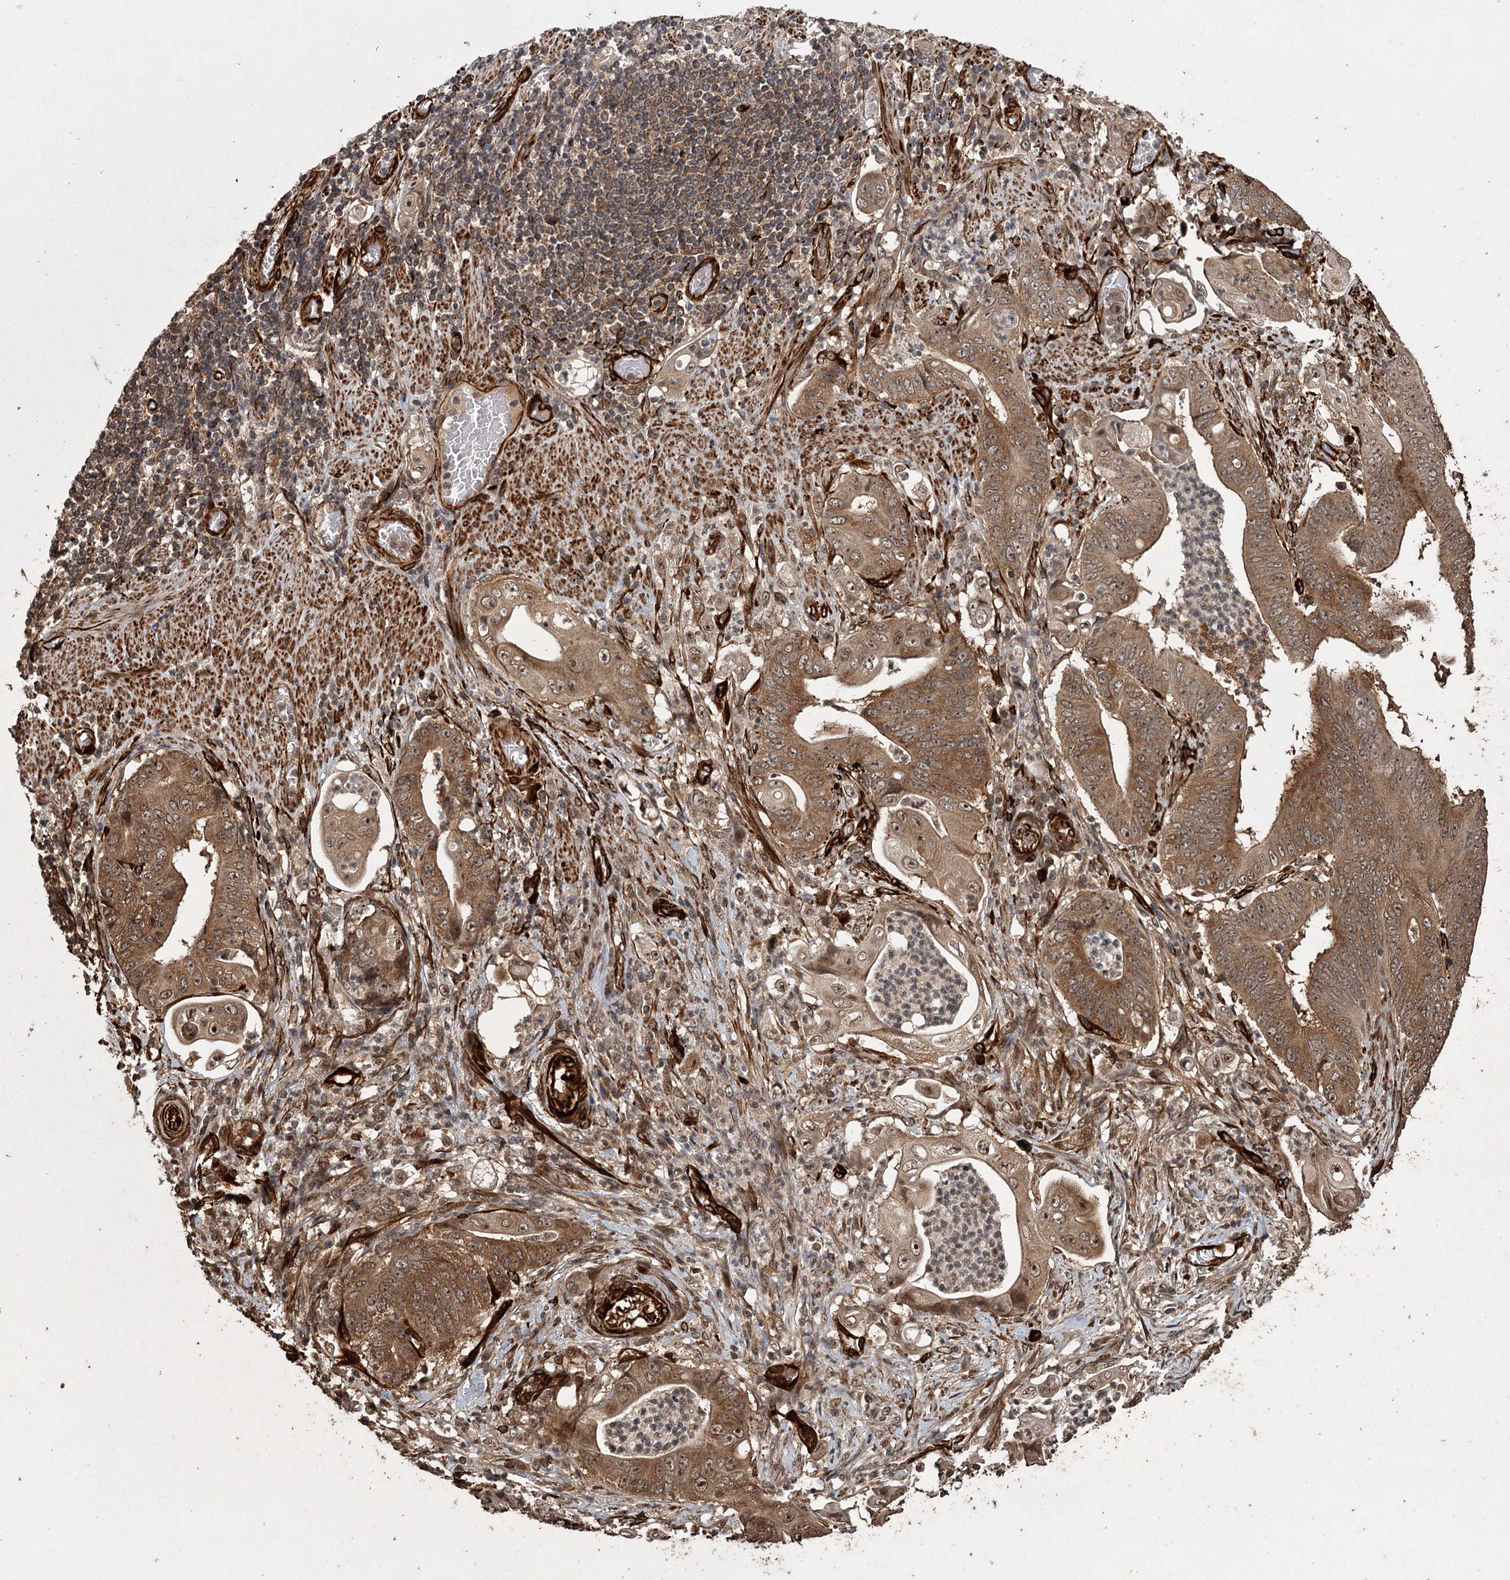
{"staining": {"intensity": "moderate", "quantity": ">75%", "location": "cytoplasmic/membranous,nuclear"}, "tissue": "stomach cancer", "cell_type": "Tumor cells", "image_type": "cancer", "snomed": [{"axis": "morphology", "description": "Adenocarcinoma, NOS"}, {"axis": "topography", "description": "Stomach"}], "caption": "Stomach cancer stained for a protein reveals moderate cytoplasmic/membranous and nuclear positivity in tumor cells. The staining was performed using DAB (3,3'-diaminobenzidine) to visualize the protein expression in brown, while the nuclei were stained in blue with hematoxylin (Magnification: 20x).", "gene": "RPAP3", "patient": {"sex": "female", "age": 73}}